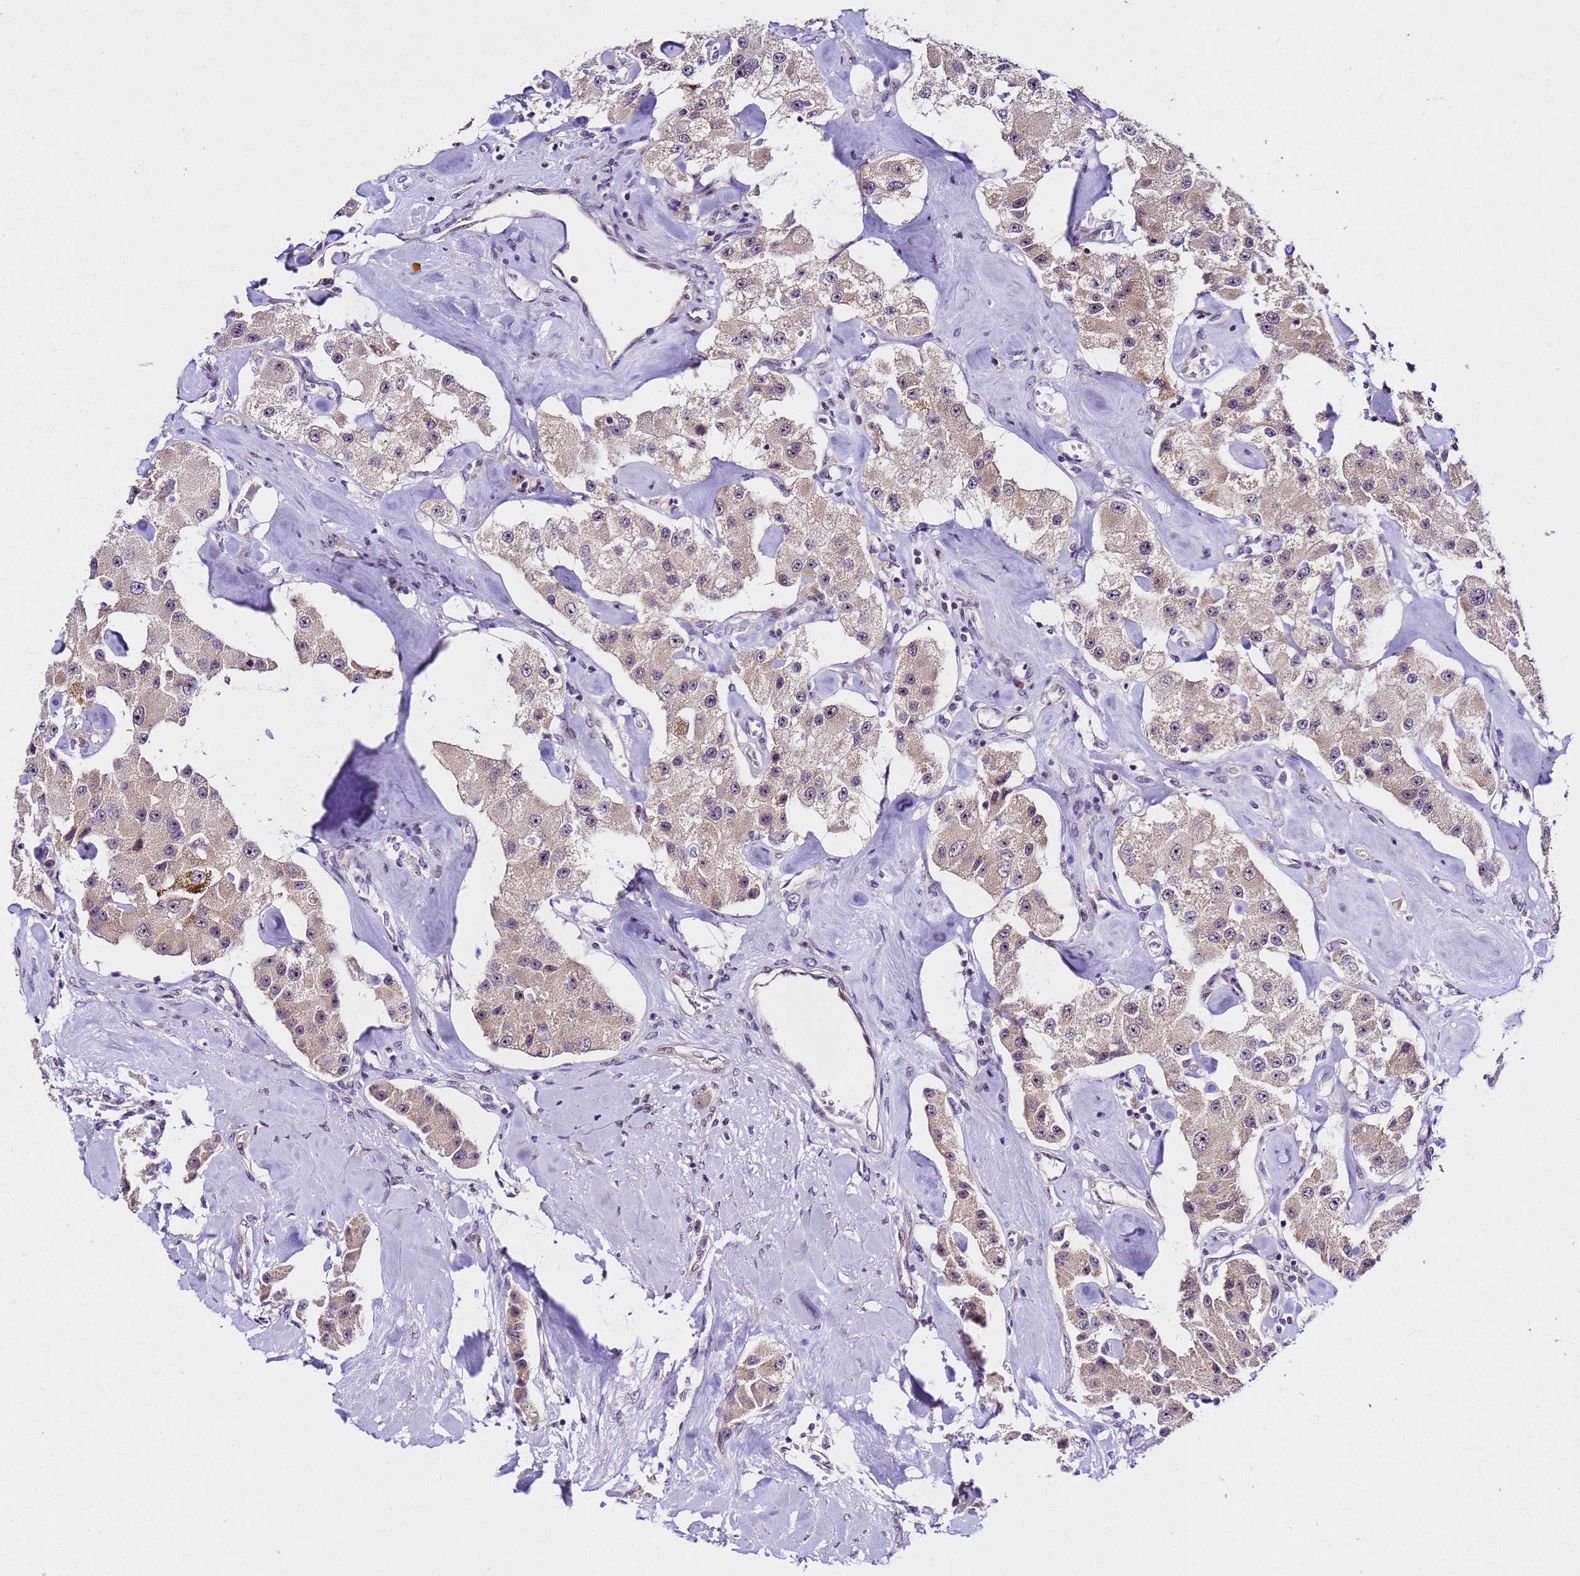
{"staining": {"intensity": "weak", "quantity": ">75%", "location": "cytoplasmic/membranous,nuclear"}, "tissue": "carcinoid", "cell_type": "Tumor cells", "image_type": "cancer", "snomed": [{"axis": "morphology", "description": "Carcinoid, malignant, NOS"}, {"axis": "topography", "description": "Pancreas"}], "caption": "Protein expression analysis of human carcinoid reveals weak cytoplasmic/membranous and nuclear positivity in approximately >75% of tumor cells. The protein of interest is shown in brown color, while the nuclei are stained blue.", "gene": "SLX4IP", "patient": {"sex": "male", "age": 41}}